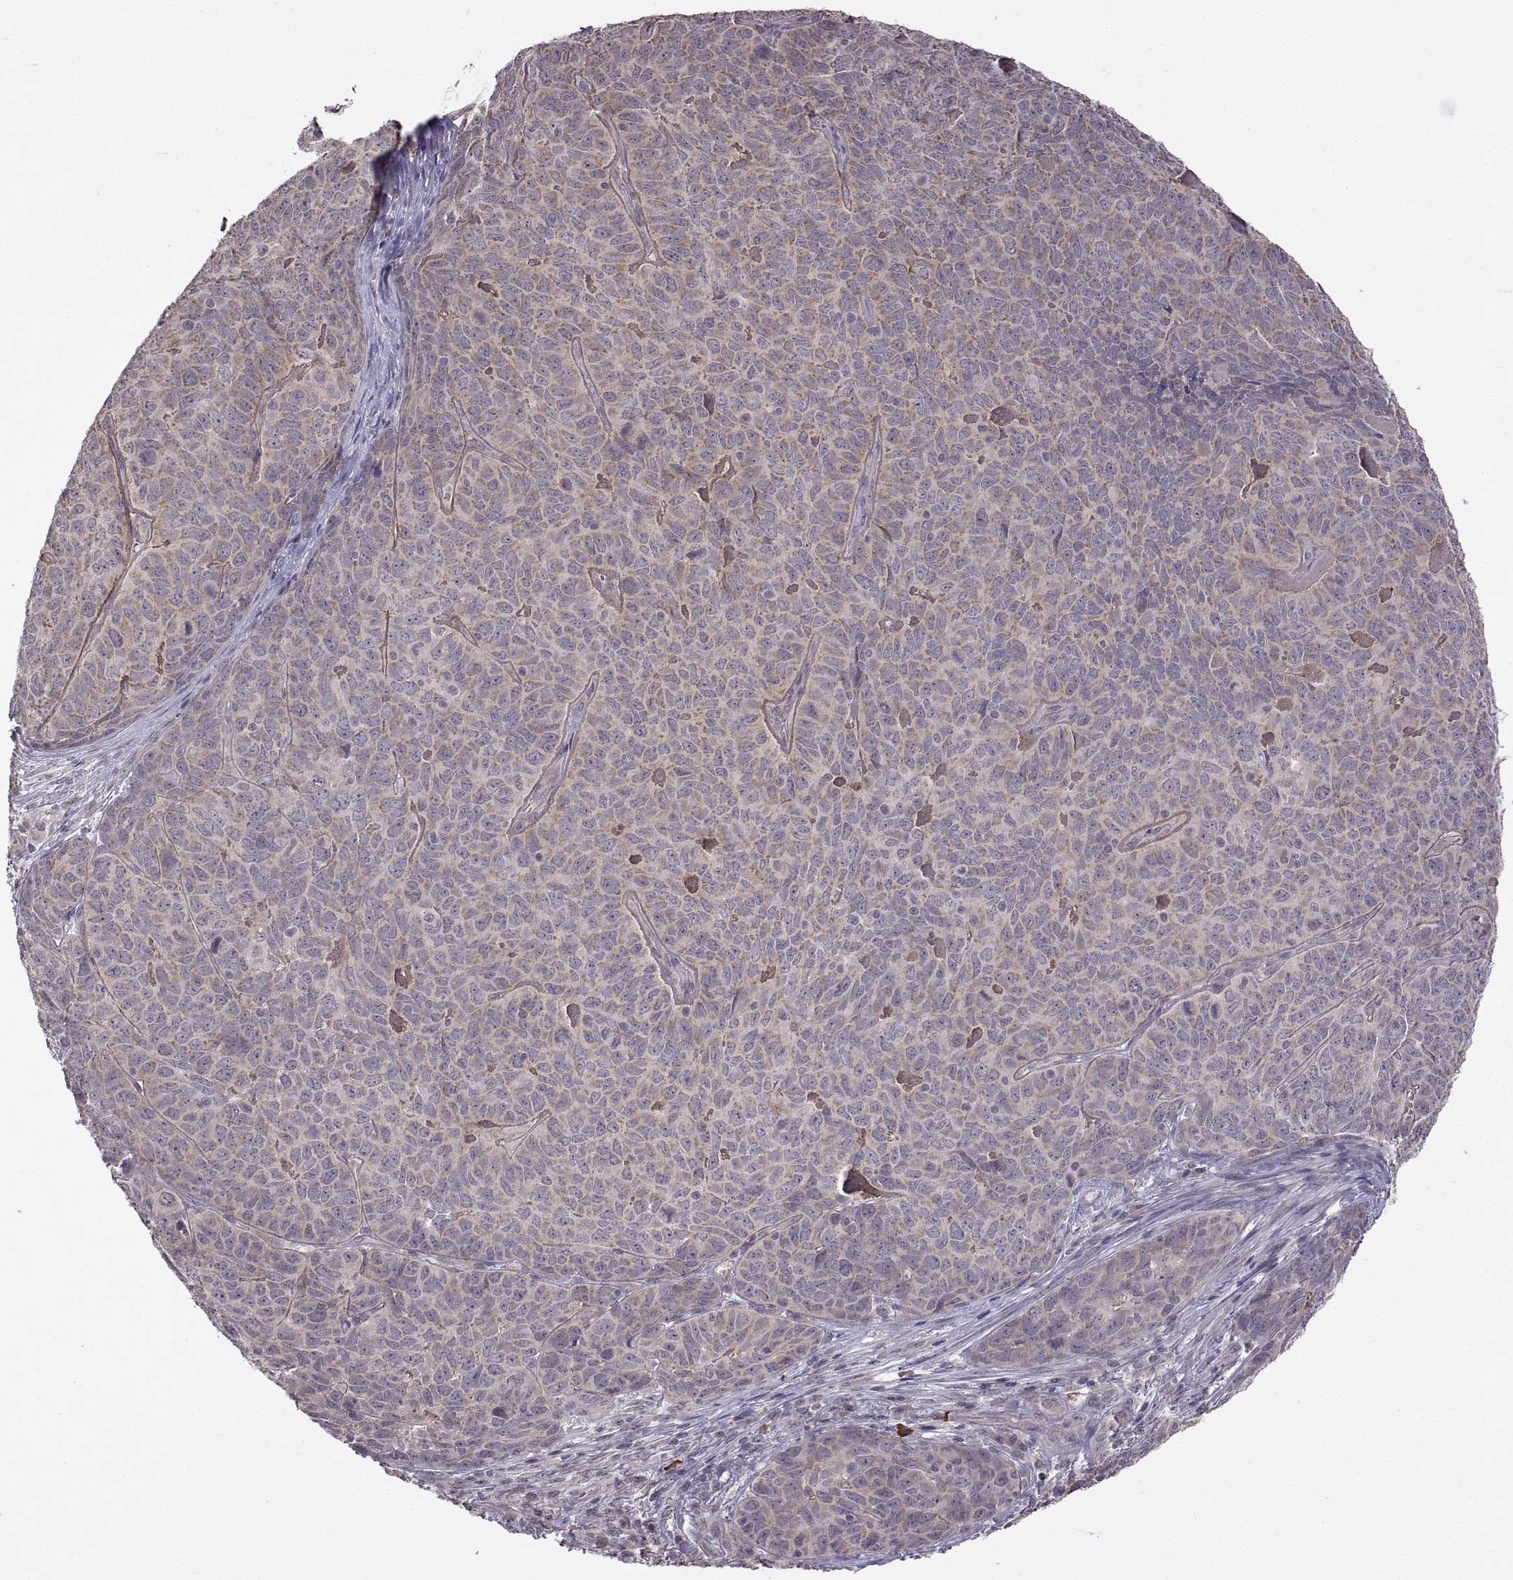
{"staining": {"intensity": "weak", "quantity": "25%-75%", "location": "cytoplasmic/membranous"}, "tissue": "skin cancer", "cell_type": "Tumor cells", "image_type": "cancer", "snomed": [{"axis": "morphology", "description": "Squamous cell carcinoma, NOS"}, {"axis": "topography", "description": "Skin"}, {"axis": "topography", "description": "Anal"}], "caption": "An image of squamous cell carcinoma (skin) stained for a protein displays weak cytoplasmic/membranous brown staining in tumor cells. Immunohistochemistry (ihc) stains the protein of interest in brown and the nuclei are stained blue.", "gene": "LAMA1", "patient": {"sex": "female", "age": 51}}